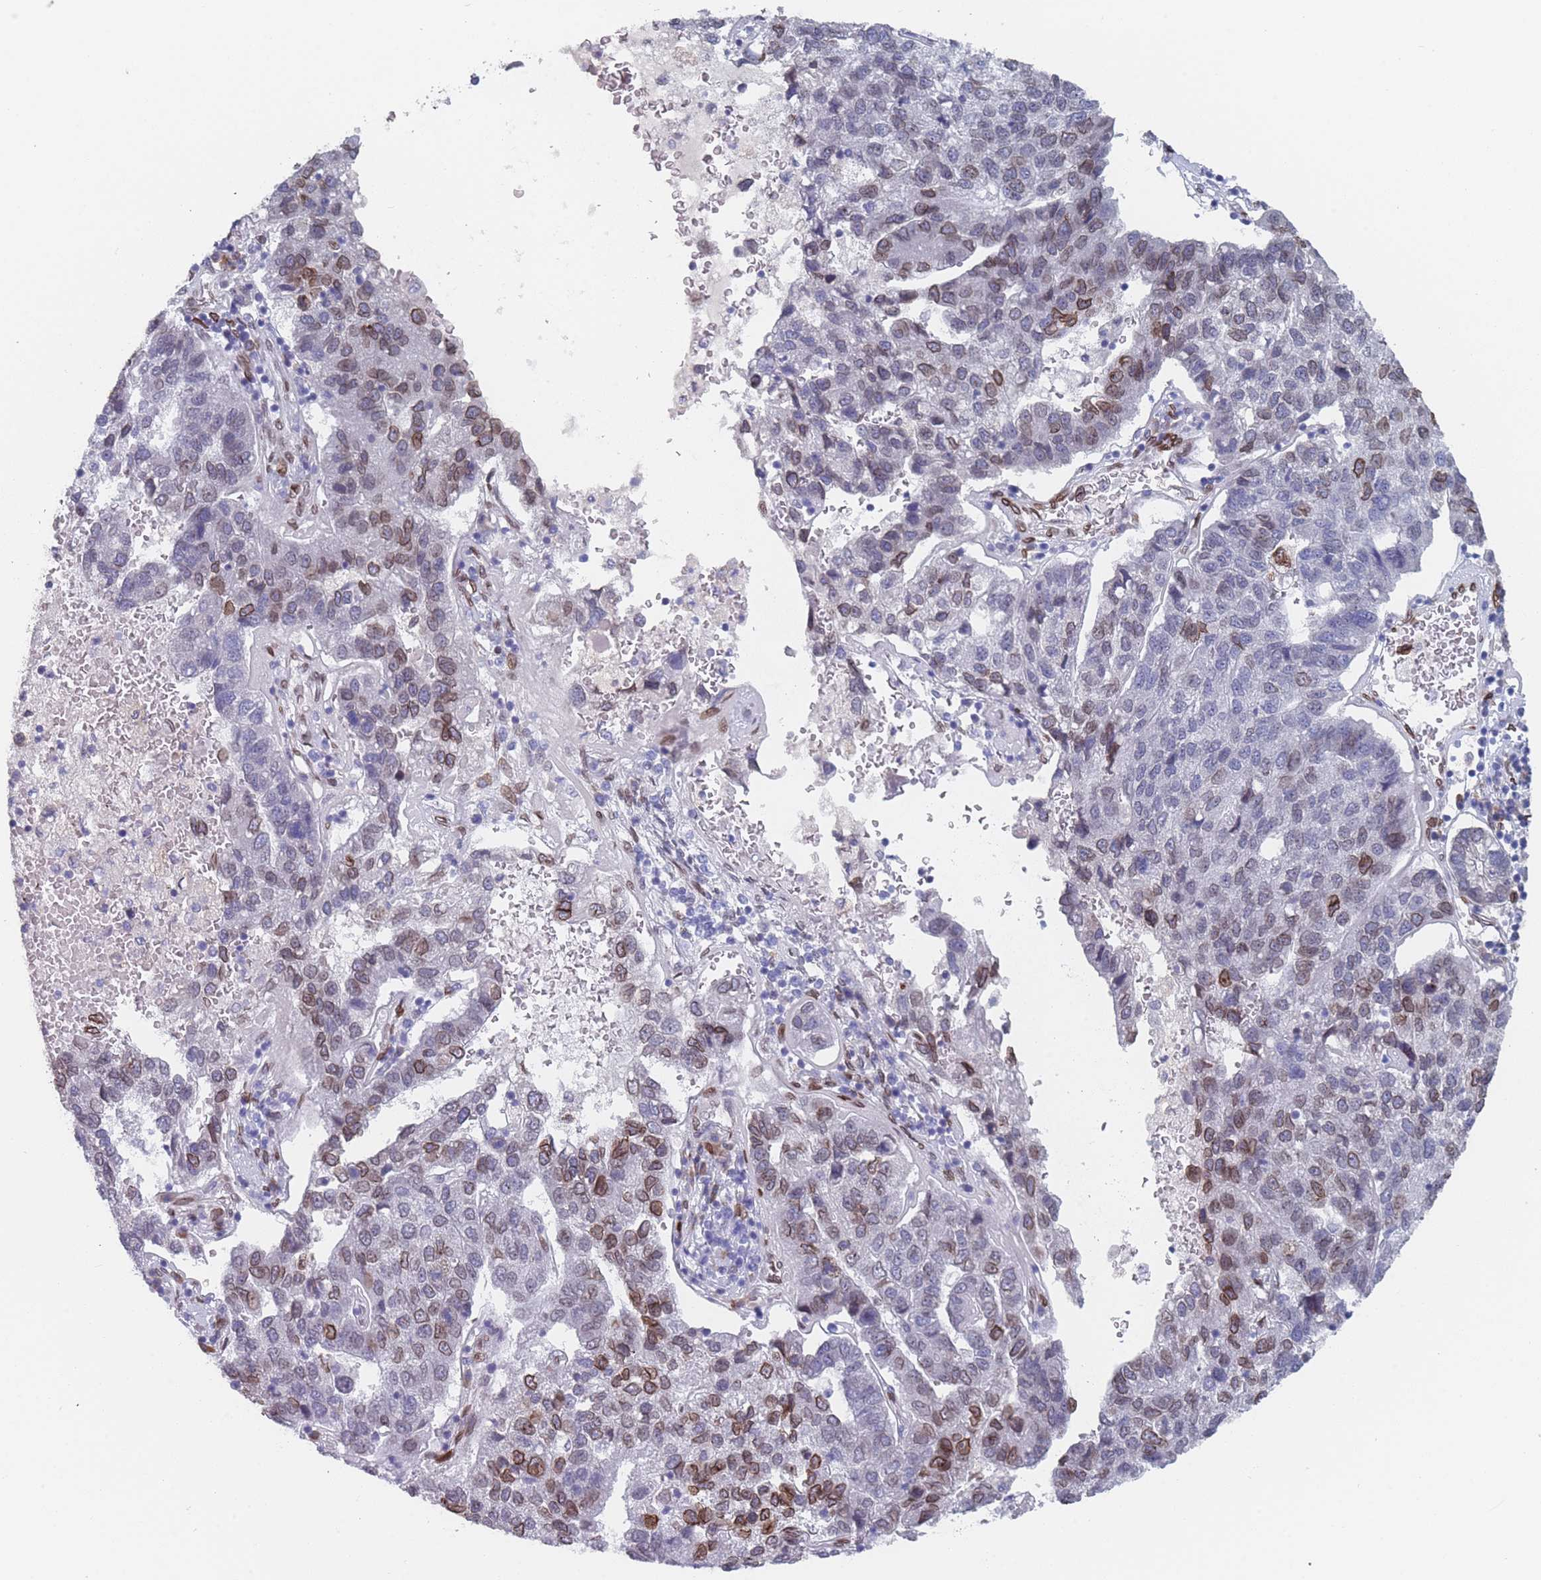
{"staining": {"intensity": "strong", "quantity": "25%-75%", "location": "cytoplasmic/membranous,nuclear"}, "tissue": "pancreatic cancer", "cell_type": "Tumor cells", "image_type": "cancer", "snomed": [{"axis": "morphology", "description": "Adenocarcinoma, NOS"}, {"axis": "topography", "description": "Pancreas"}], "caption": "Tumor cells display strong cytoplasmic/membranous and nuclear staining in about 25%-75% of cells in pancreatic cancer (adenocarcinoma). The staining was performed using DAB (3,3'-diaminobenzidine), with brown indicating positive protein expression. Nuclei are stained blue with hematoxylin.", "gene": "ZBTB1", "patient": {"sex": "female", "age": 61}}